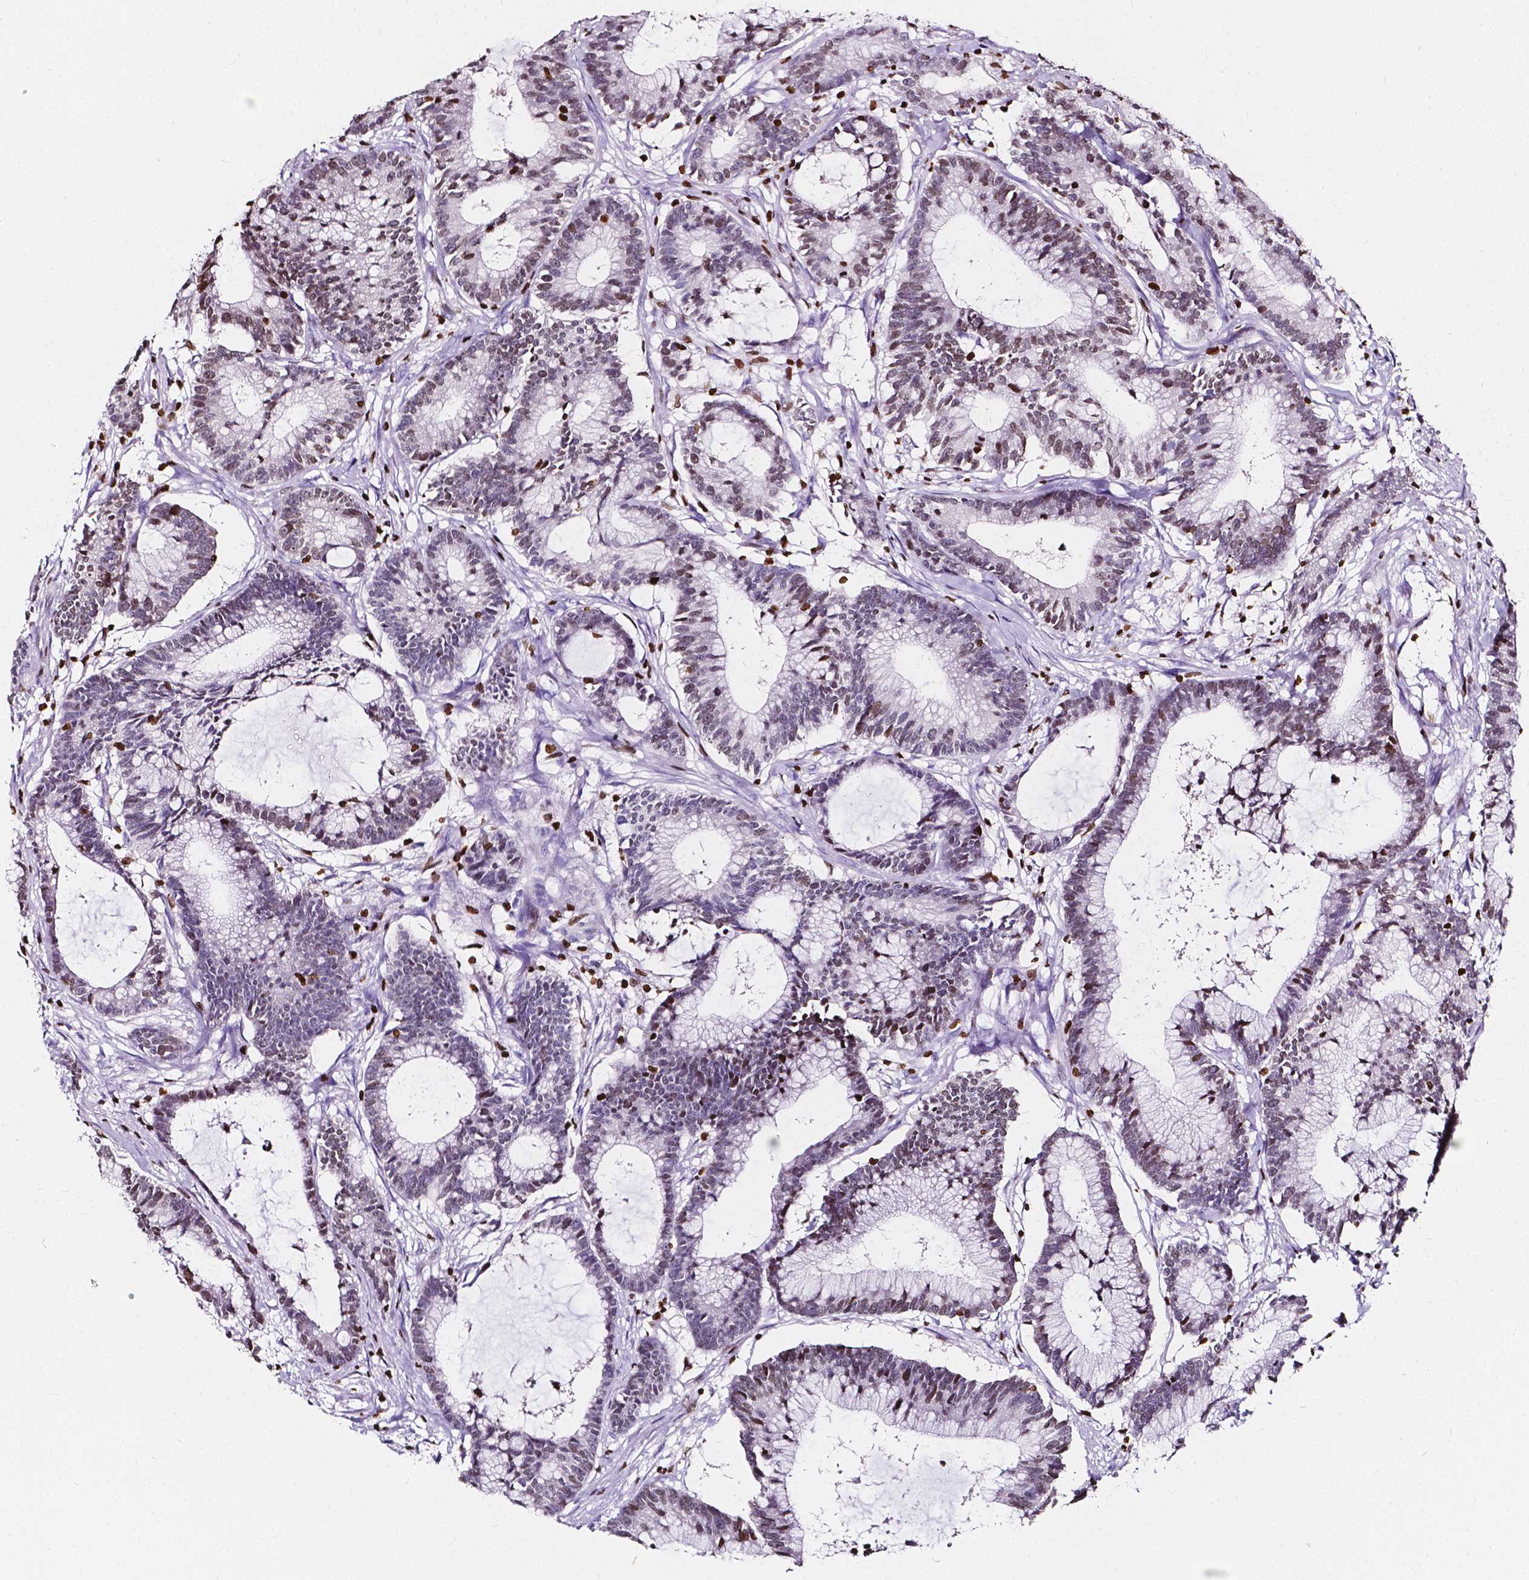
{"staining": {"intensity": "strong", "quantity": "<25%", "location": "nuclear"}, "tissue": "colorectal cancer", "cell_type": "Tumor cells", "image_type": "cancer", "snomed": [{"axis": "morphology", "description": "Adenocarcinoma, NOS"}, {"axis": "topography", "description": "Colon"}], "caption": "A photomicrograph showing strong nuclear staining in about <25% of tumor cells in colorectal cancer (adenocarcinoma), as visualized by brown immunohistochemical staining.", "gene": "CBY3", "patient": {"sex": "female", "age": 78}}